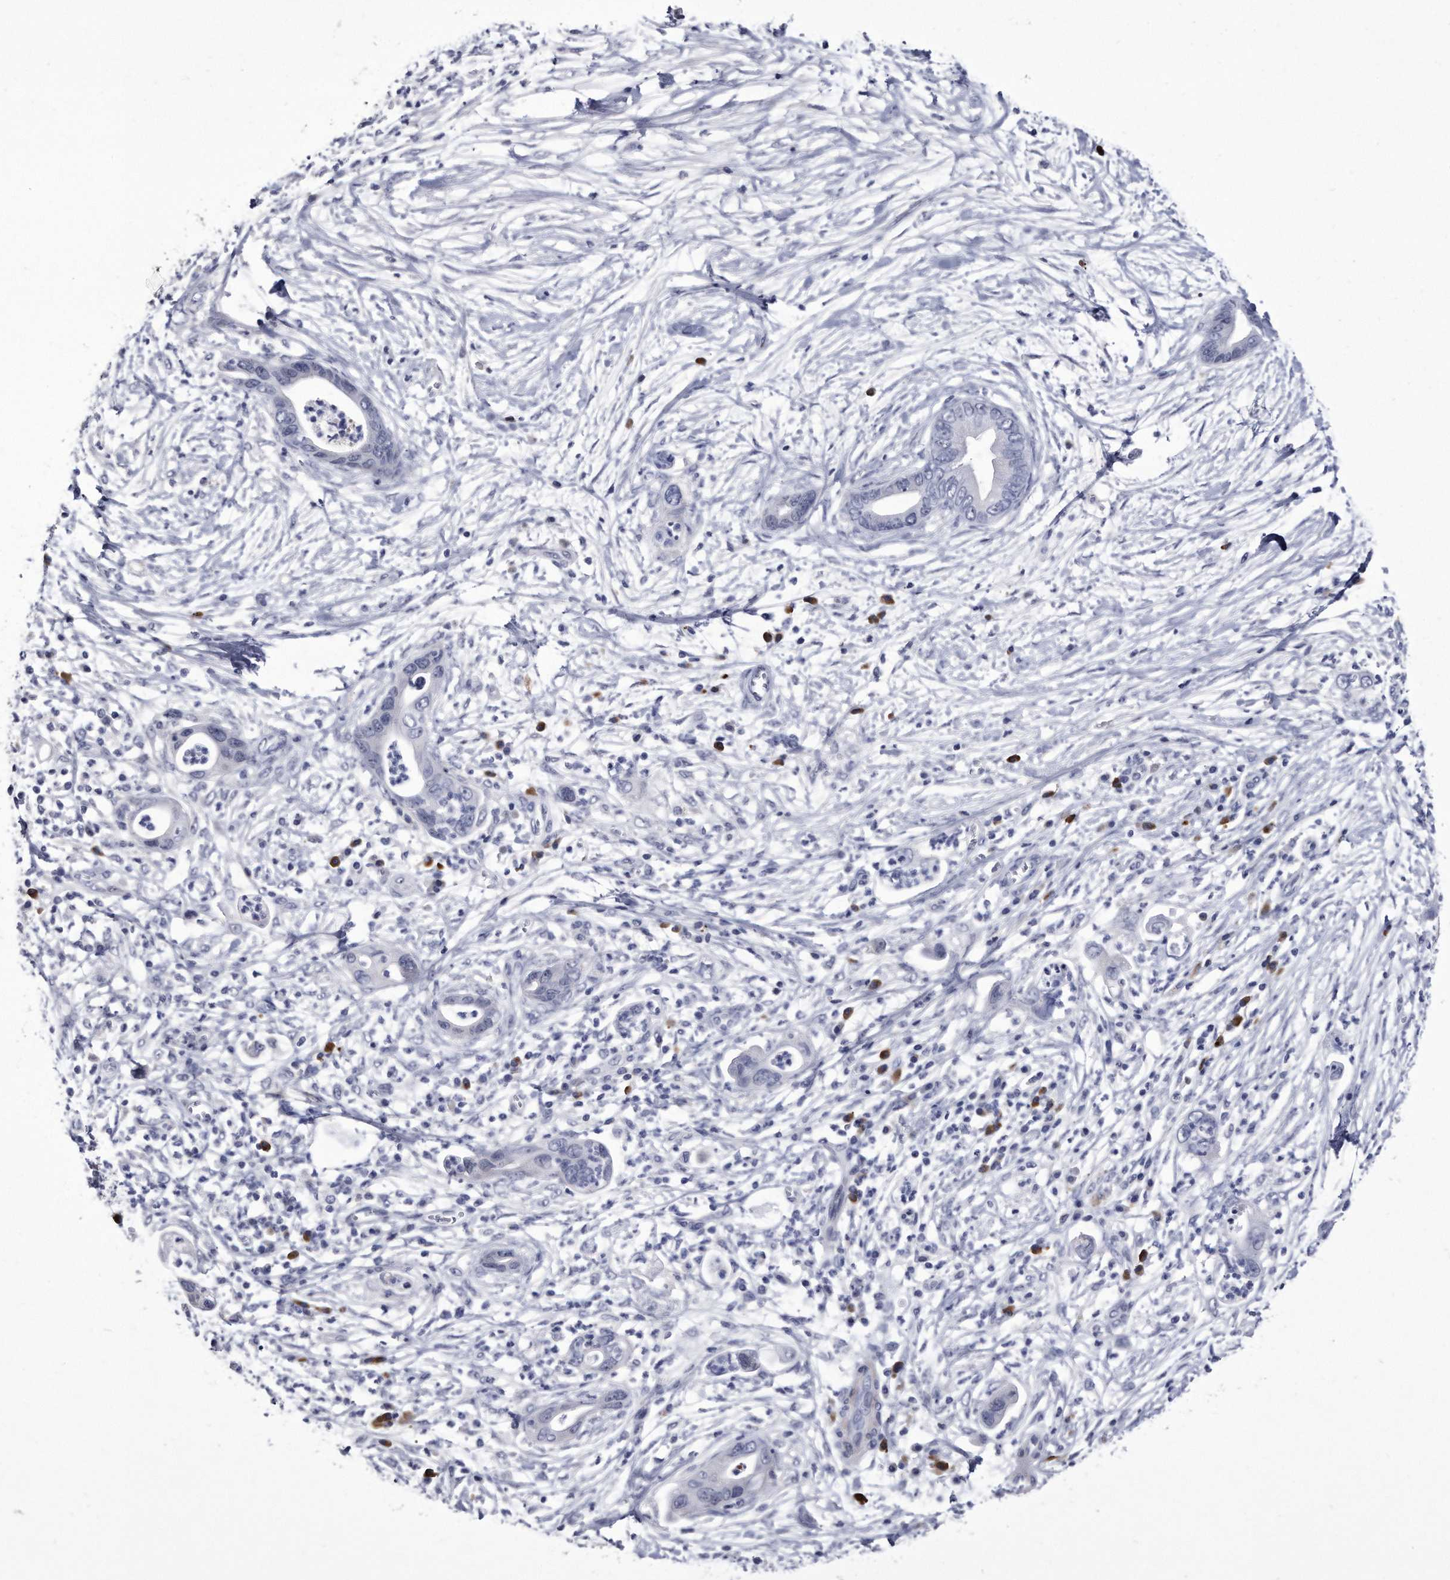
{"staining": {"intensity": "negative", "quantity": "none", "location": "none"}, "tissue": "pancreatic cancer", "cell_type": "Tumor cells", "image_type": "cancer", "snomed": [{"axis": "morphology", "description": "Adenocarcinoma, NOS"}, {"axis": "topography", "description": "Pancreas"}], "caption": "This is an IHC image of human pancreatic cancer. There is no expression in tumor cells.", "gene": "KCTD8", "patient": {"sex": "male", "age": 75}}